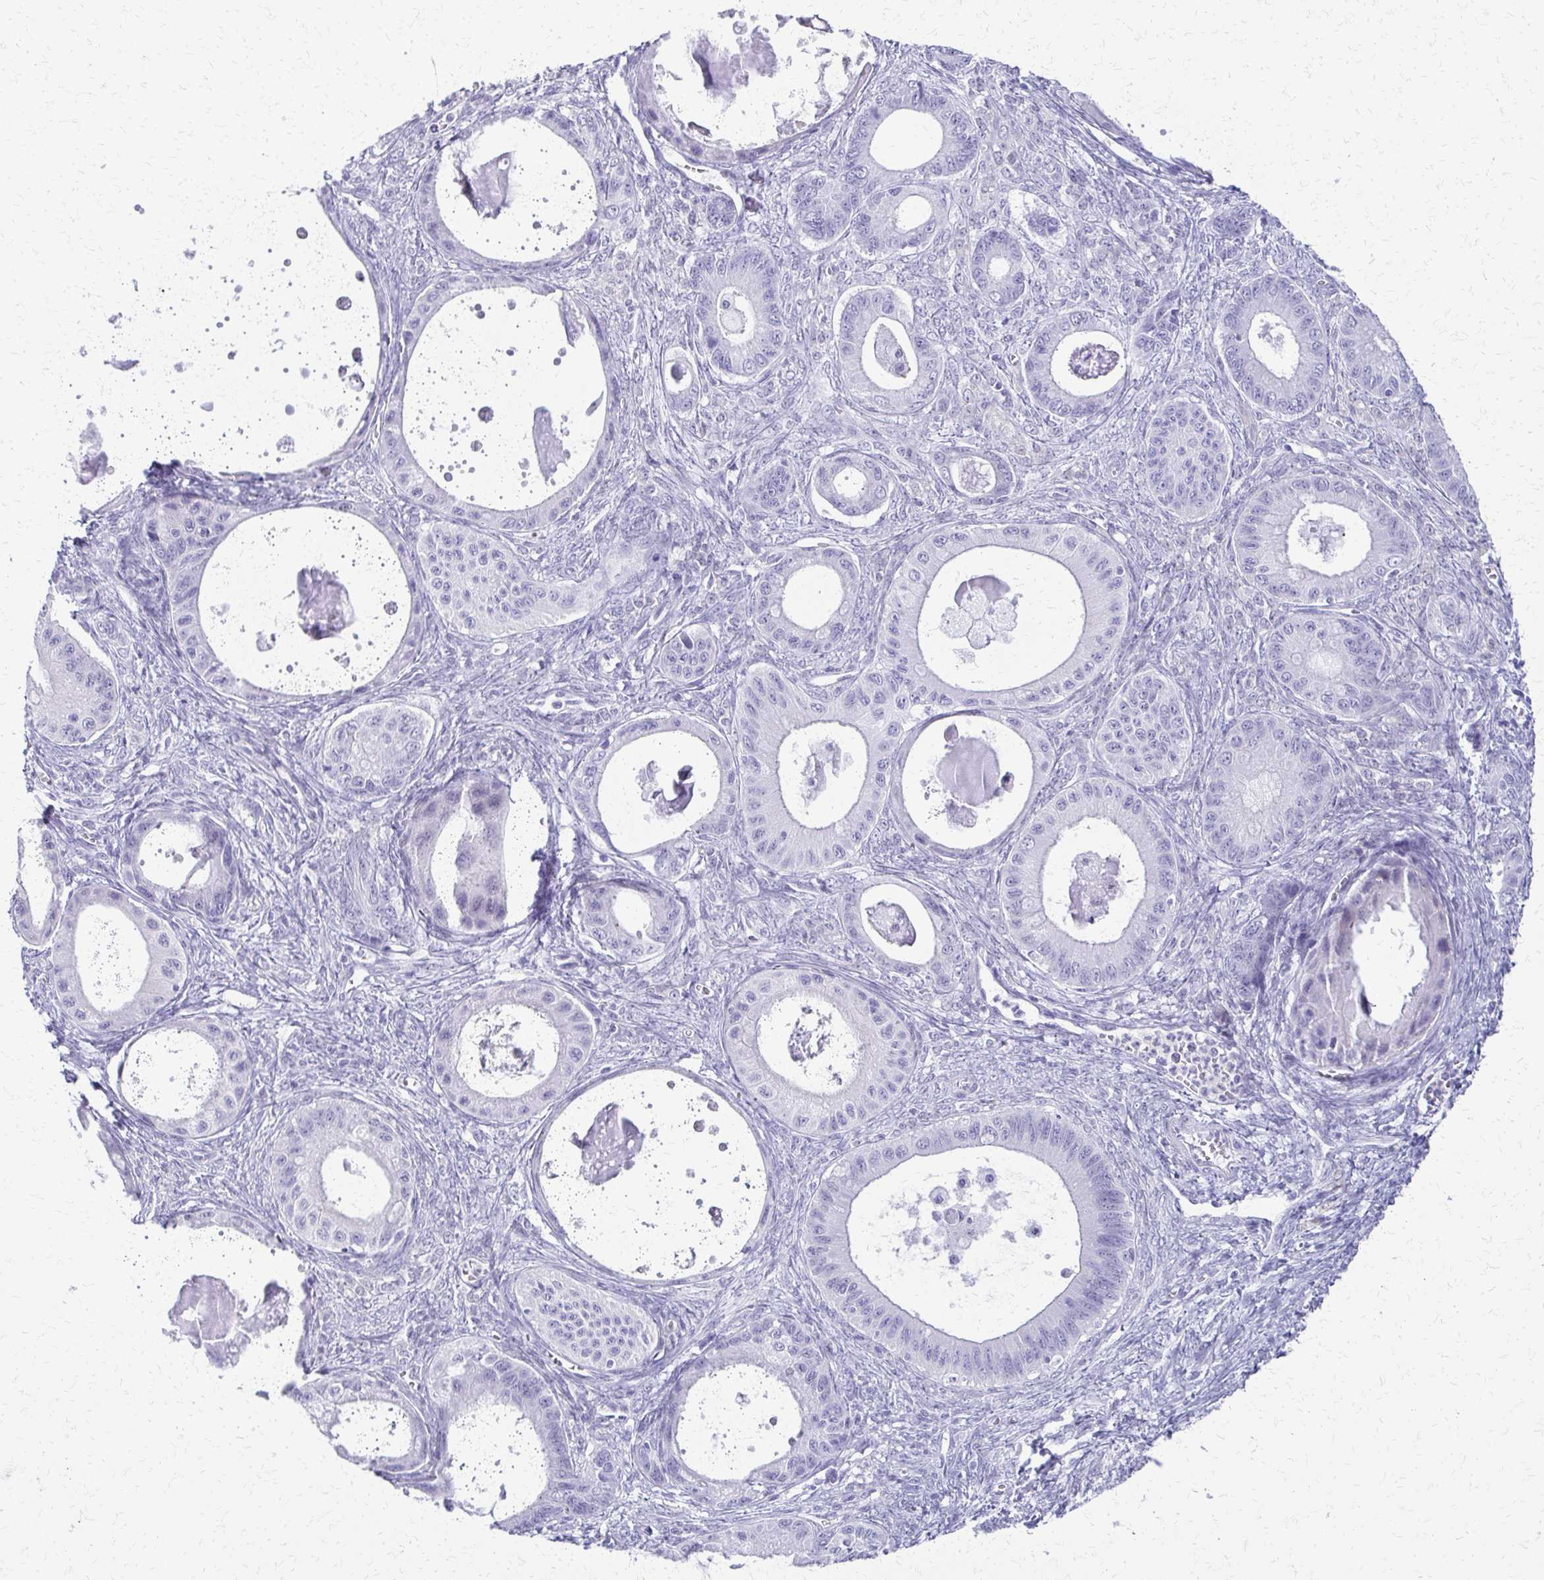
{"staining": {"intensity": "negative", "quantity": "none", "location": "none"}, "tissue": "ovarian cancer", "cell_type": "Tumor cells", "image_type": "cancer", "snomed": [{"axis": "morphology", "description": "Cystadenocarcinoma, mucinous, NOS"}, {"axis": "topography", "description": "Ovary"}], "caption": "The image demonstrates no staining of tumor cells in mucinous cystadenocarcinoma (ovarian).", "gene": "FAM162B", "patient": {"sex": "female", "age": 64}}